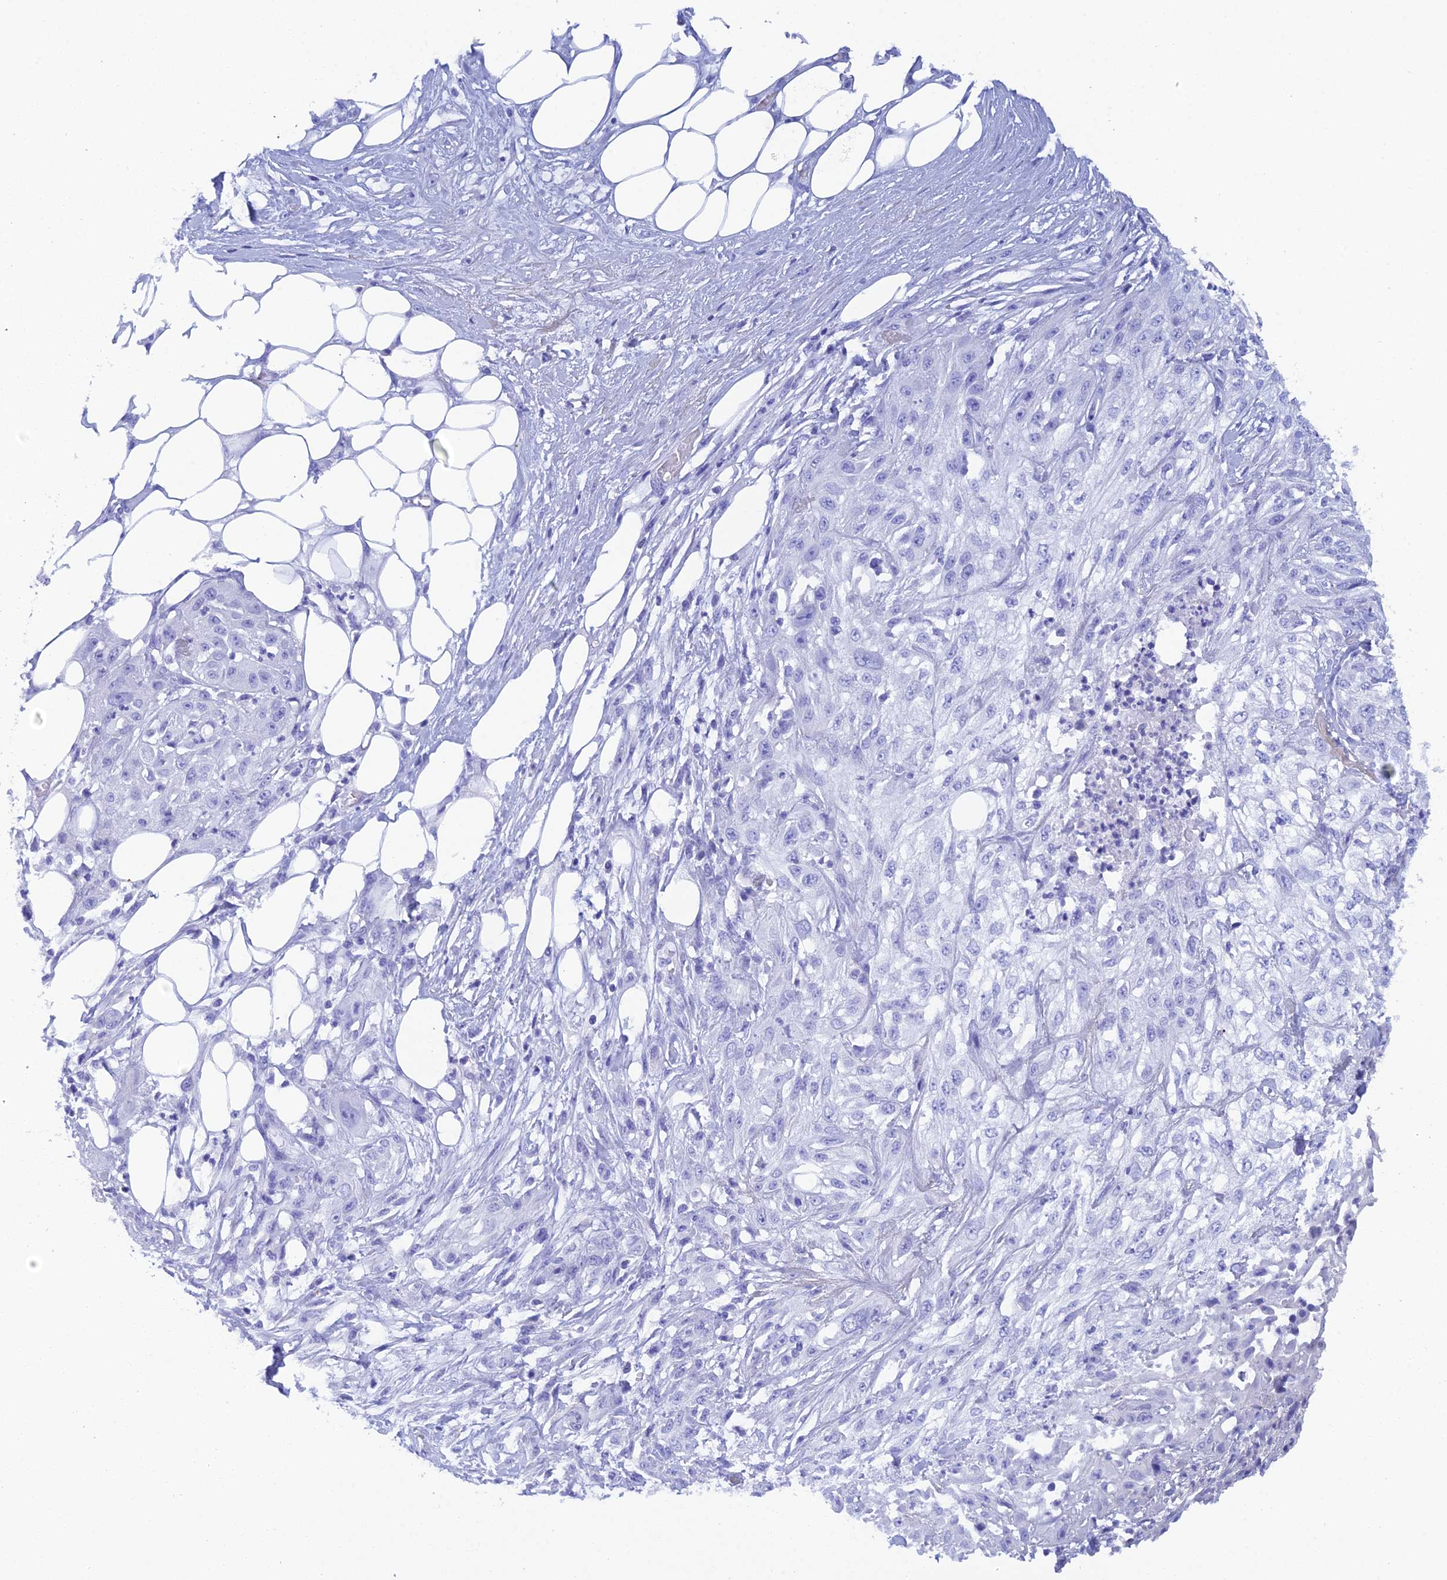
{"staining": {"intensity": "negative", "quantity": "none", "location": "none"}, "tissue": "skin cancer", "cell_type": "Tumor cells", "image_type": "cancer", "snomed": [{"axis": "morphology", "description": "Squamous cell carcinoma, NOS"}, {"axis": "morphology", "description": "Squamous cell carcinoma, metastatic, NOS"}, {"axis": "topography", "description": "Skin"}, {"axis": "topography", "description": "Lymph node"}], "caption": "Tumor cells show no significant staining in skin cancer. The staining is performed using DAB brown chromogen with nuclei counter-stained in using hematoxylin.", "gene": "REG1A", "patient": {"sex": "male", "age": 75}}